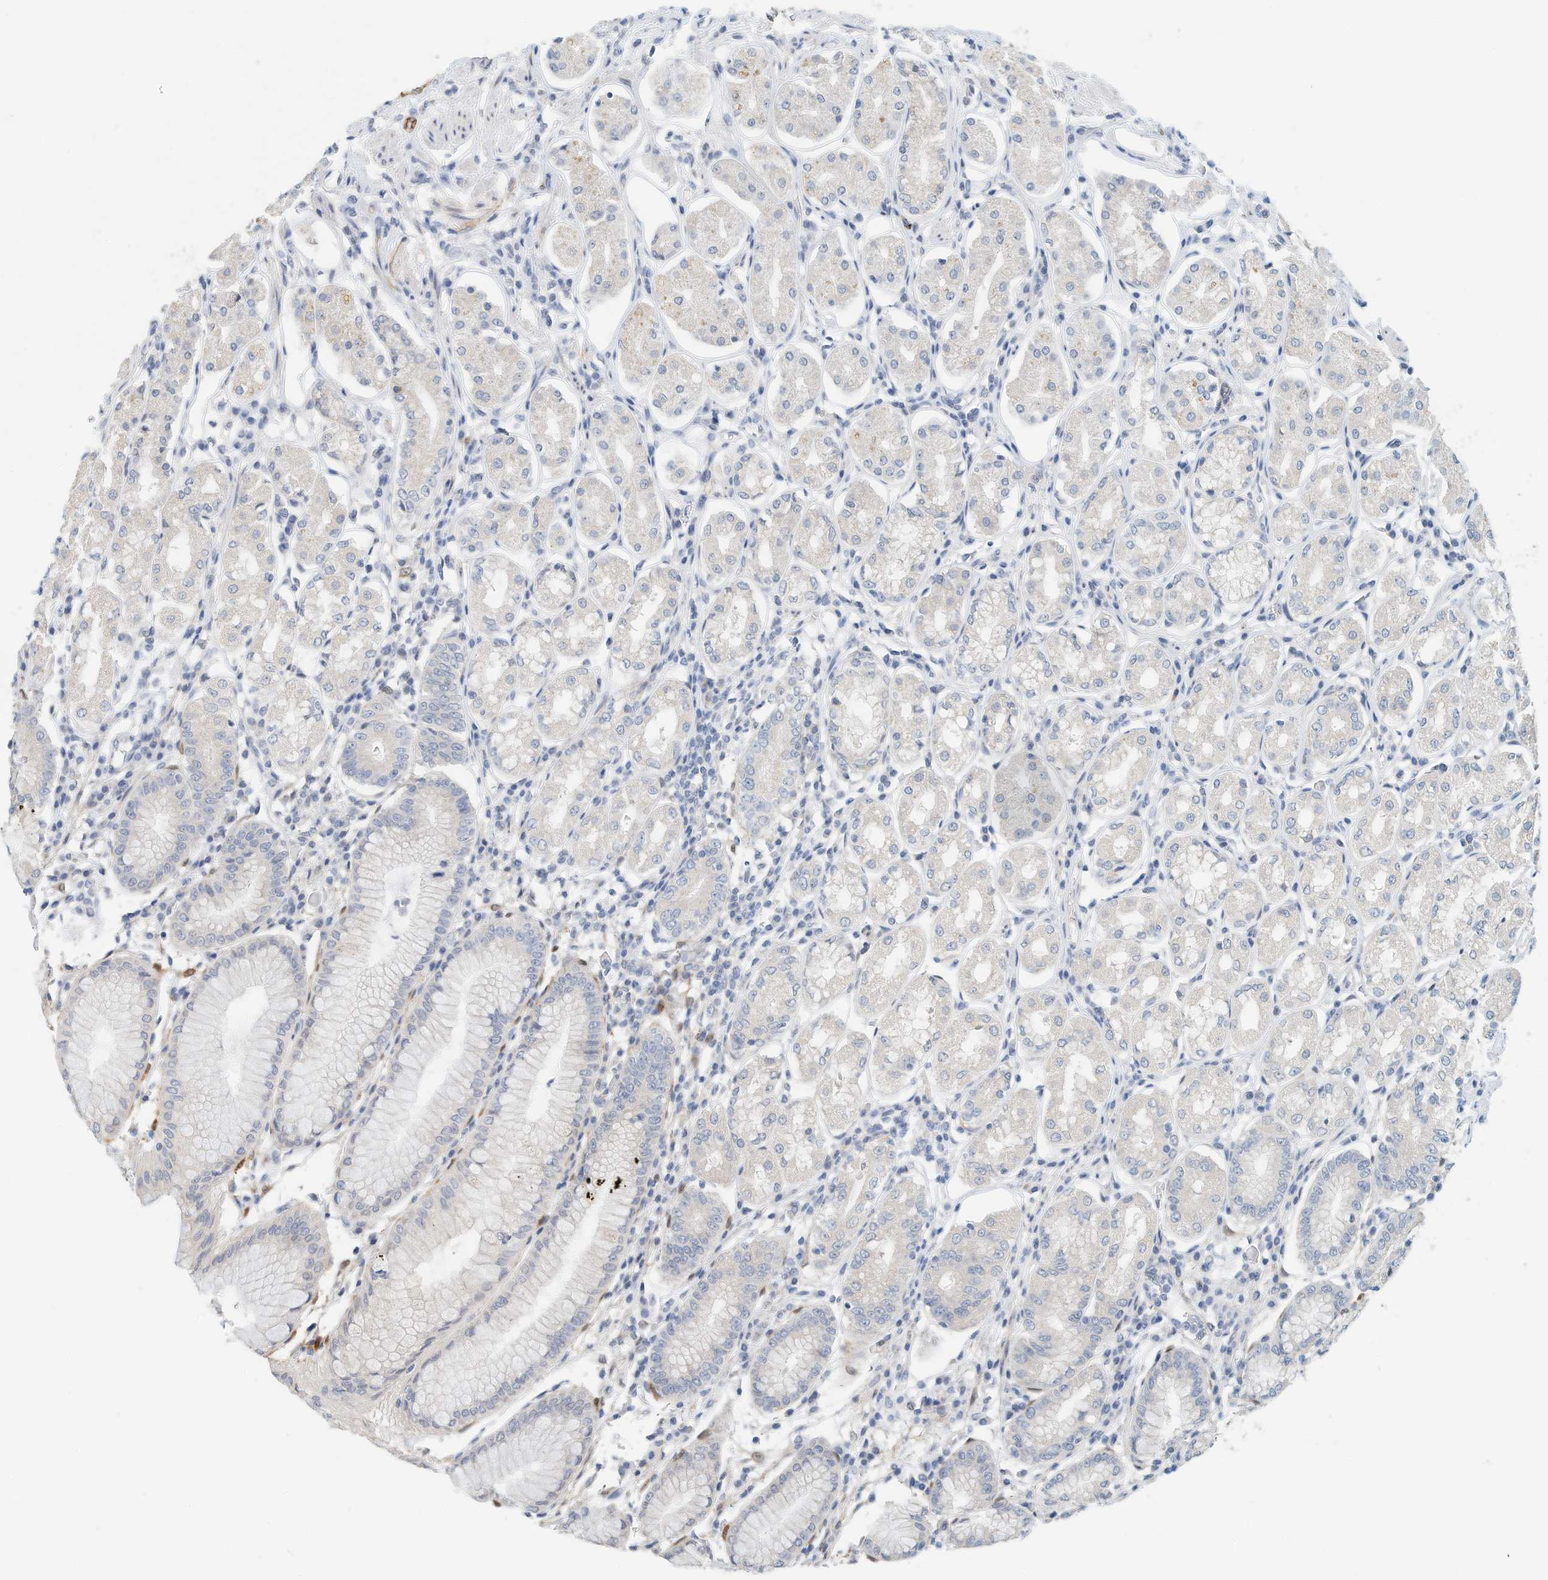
{"staining": {"intensity": "negative", "quantity": "none", "location": "none"}, "tissue": "stomach", "cell_type": "Glandular cells", "image_type": "normal", "snomed": [{"axis": "morphology", "description": "Normal tissue, NOS"}, {"axis": "topography", "description": "Stomach"}, {"axis": "topography", "description": "Stomach, lower"}], "caption": "Glandular cells show no significant protein expression in normal stomach. Brightfield microscopy of immunohistochemistry (IHC) stained with DAB (brown) and hematoxylin (blue), captured at high magnification.", "gene": "ARHGAP28", "patient": {"sex": "female", "age": 56}}